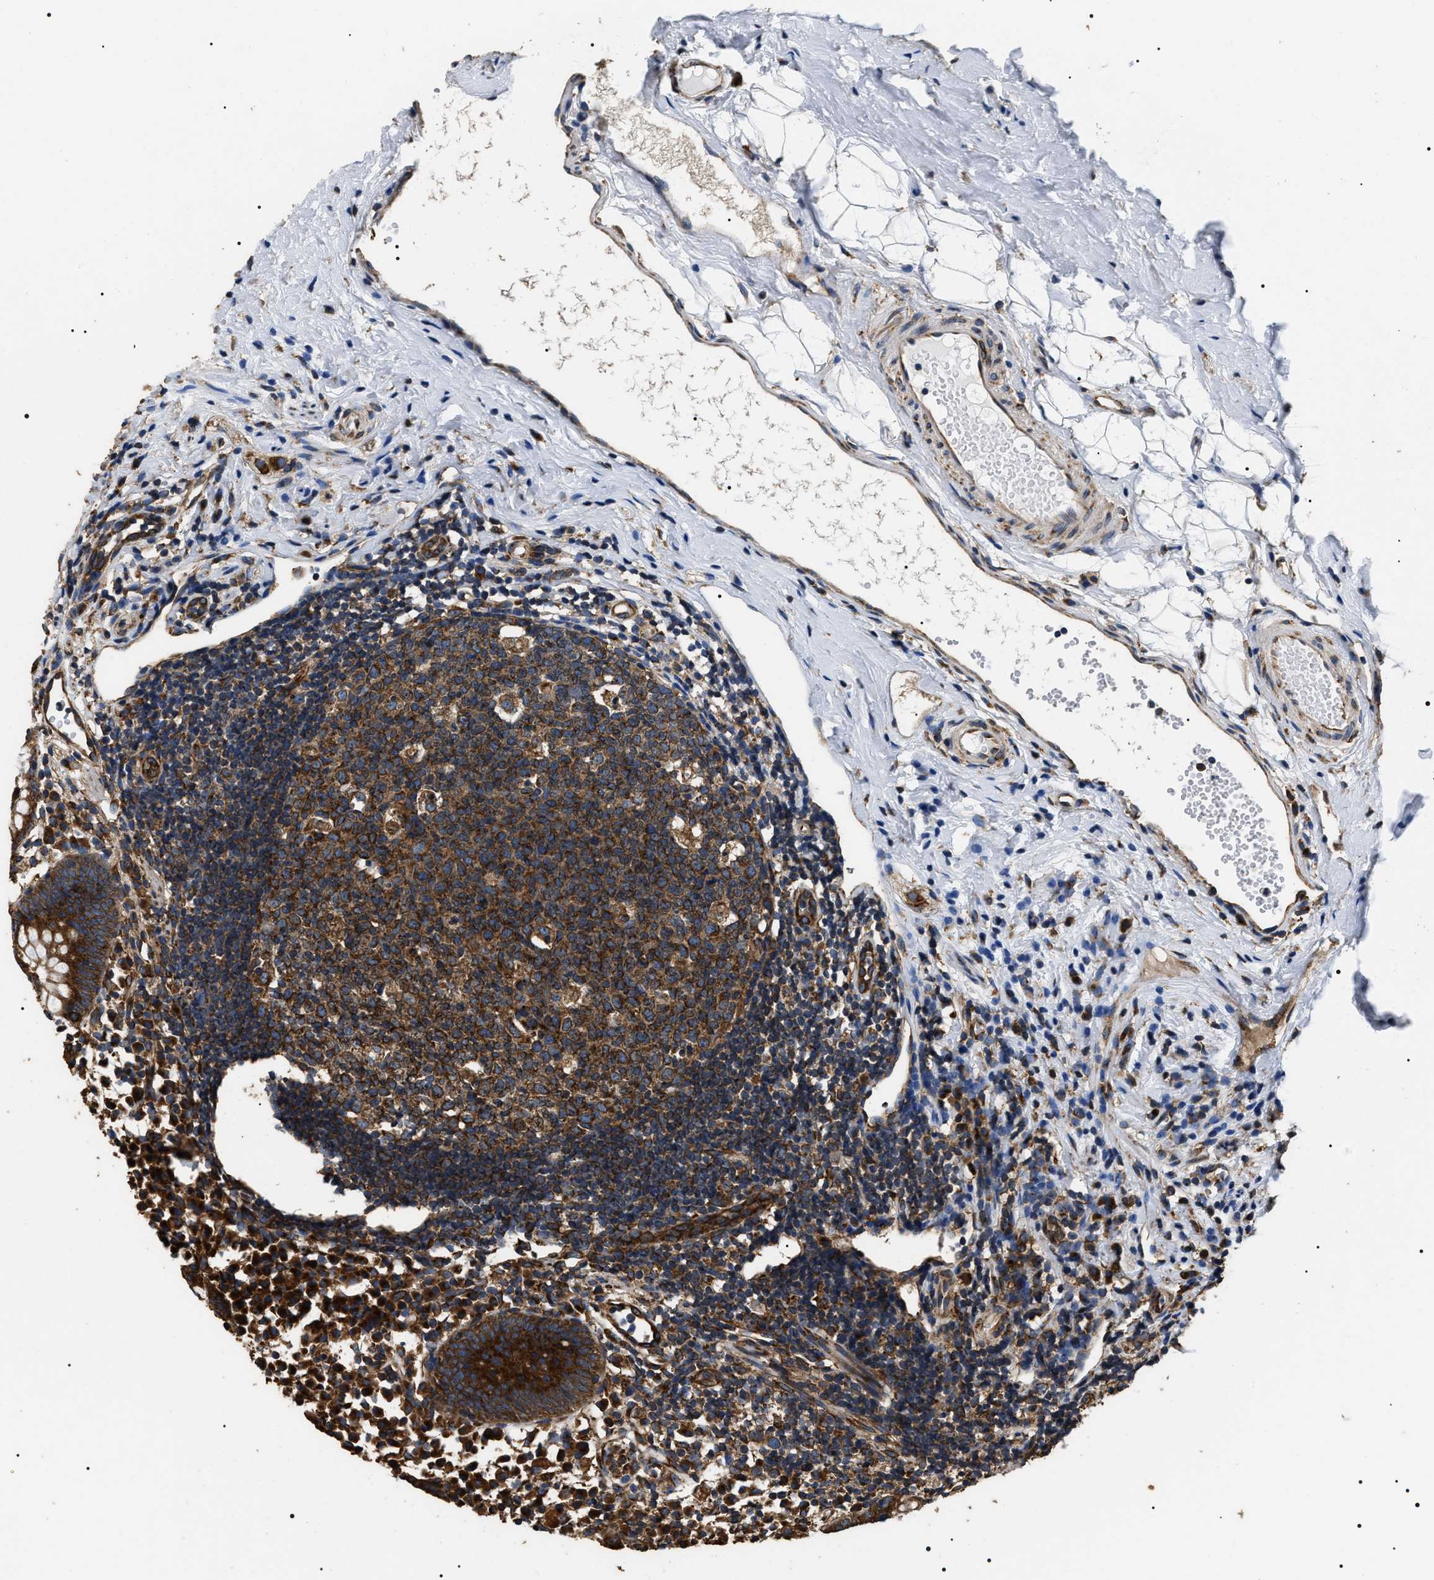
{"staining": {"intensity": "strong", "quantity": ">75%", "location": "cytoplasmic/membranous"}, "tissue": "appendix", "cell_type": "Glandular cells", "image_type": "normal", "snomed": [{"axis": "morphology", "description": "Normal tissue, NOS"}, {"axis": "topography", "description": "Appendix"}], "caption": "Strong cytoplasmic/membranous positivity for a protein is seen in approximately >75% of glandular cells of unremarkable appendix using immunohistochemistry (IHC).", "gene": "KTN1", "patient": {"sex": "female", "age": 20}}